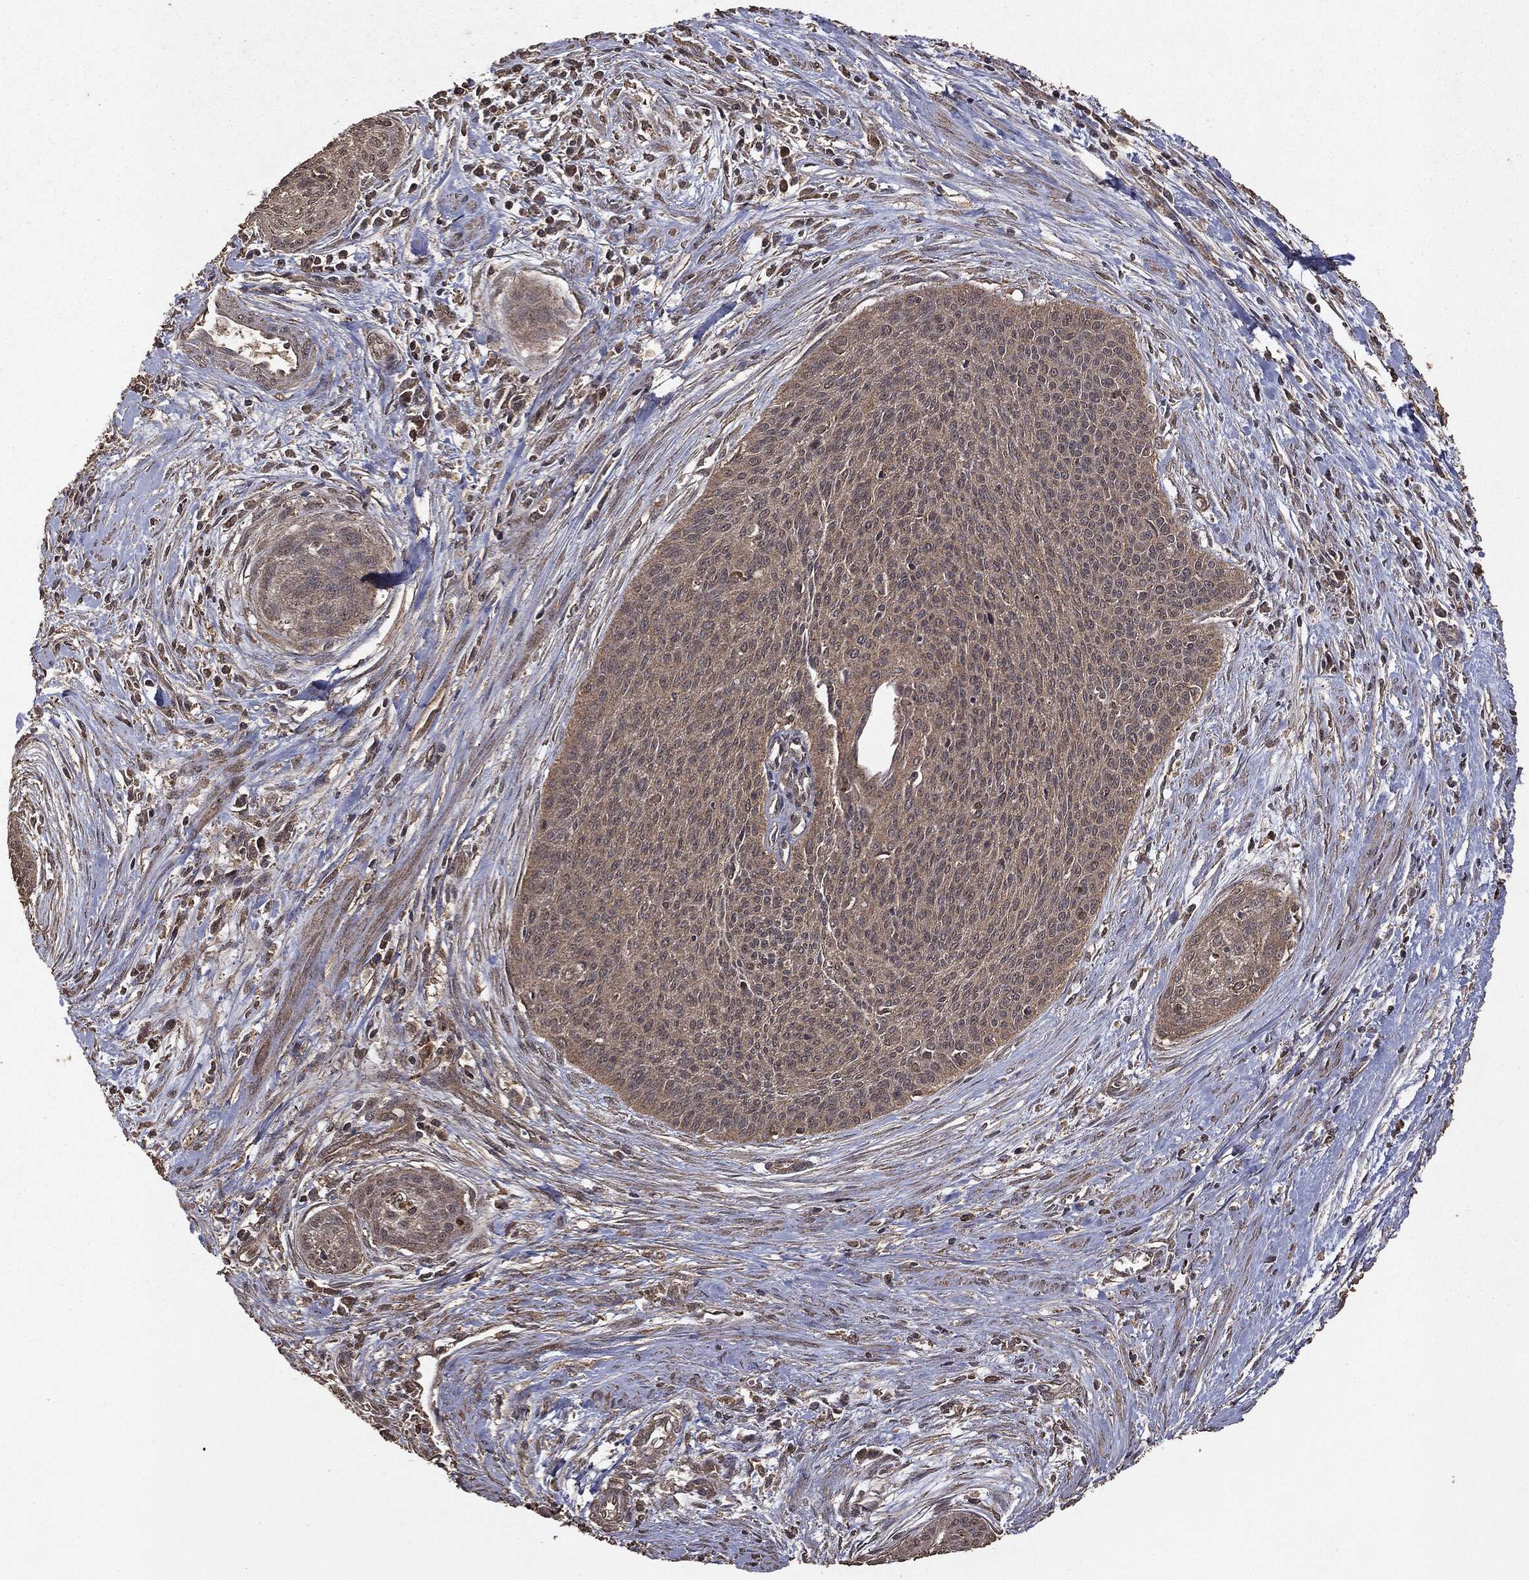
{"staining": {"intensity": "negative", "quantity": "none", "location": "none"}, "tissue": "cervical cancer", "cell_type": "Tumor cells", "image_type": "cancer", "snomed": [{"axis": "morphology", "description": "Squamous cell carcinoma, NOS"}, {"axis": "topography", "description": "Cervix"}], "caption": "Immunohistochemistry of human cervical cancer (squamous cell carcinoma) shows no positivity in tumor cells.", "gene": "NME1", "patient": {"sex": "female", "age": 55}}